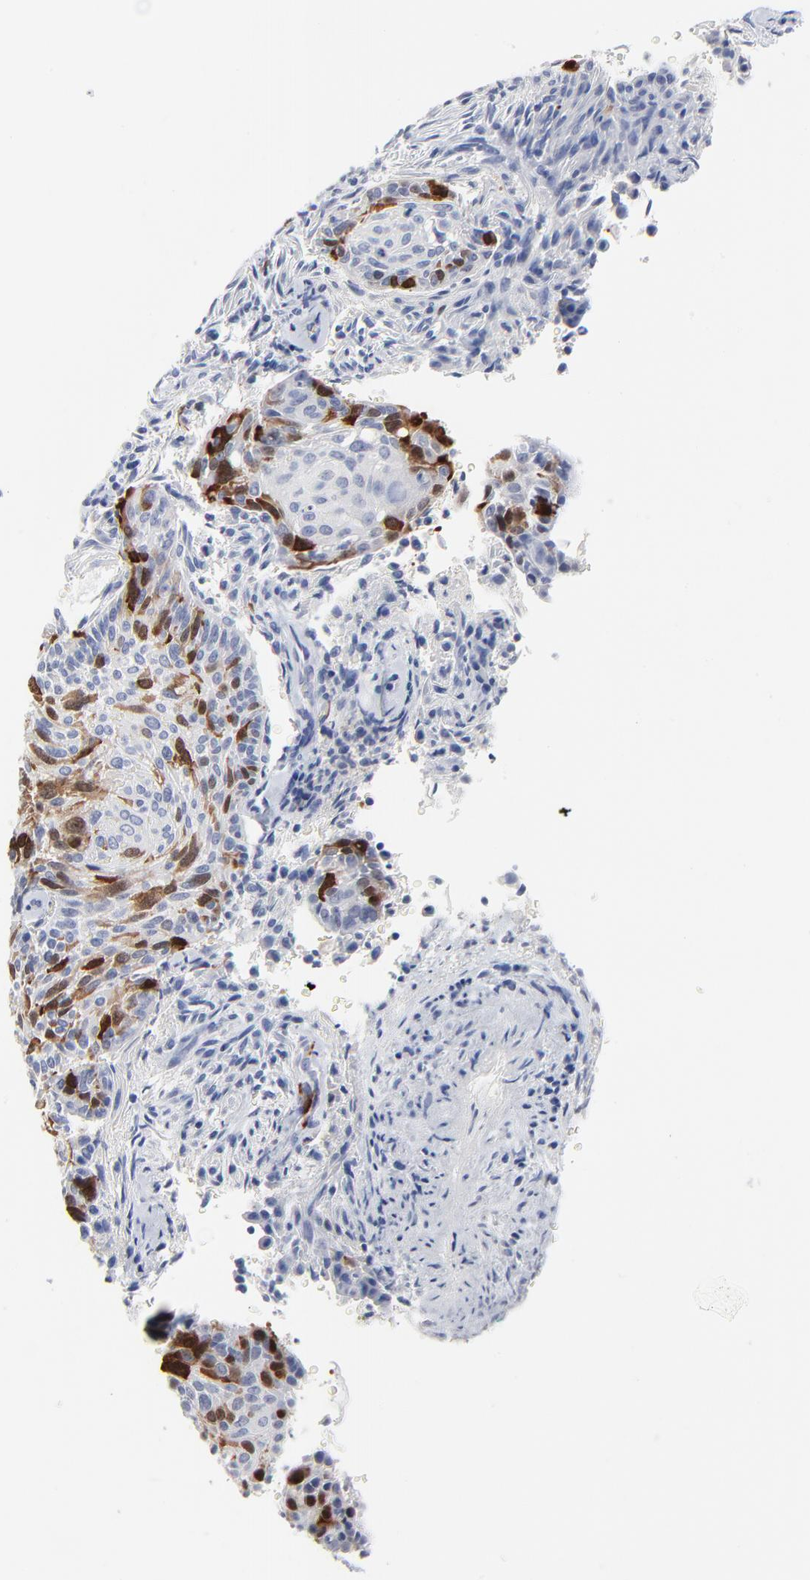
{"staining": {"intensity": "moderate", "quantity": "25%-75%", "location": "cytoplasmic/membranous,nuclear"}, "tissue": "cervical cancer", "cell_type": "Tumor cells", "image_type": "cancer", "snomed": [{"axis": "morphology", "description": "Squamous cell carcinoma, NOS"}, {"axis": "topography", "description": "Cervix"}], "caption": "Squamous cell carcinoma (cervical) stained for a protein reveals moderate cytoplasmic/membranous and nuclear positivity in tumor cells. Using DAB (3,3'-diaminobenzidine) (brown) and hematoxylin (blue) stains, captured at high magnification using brightfield microscopy.", "gene": "CDK1", "patient": {"sex": "female", "age": 33}}